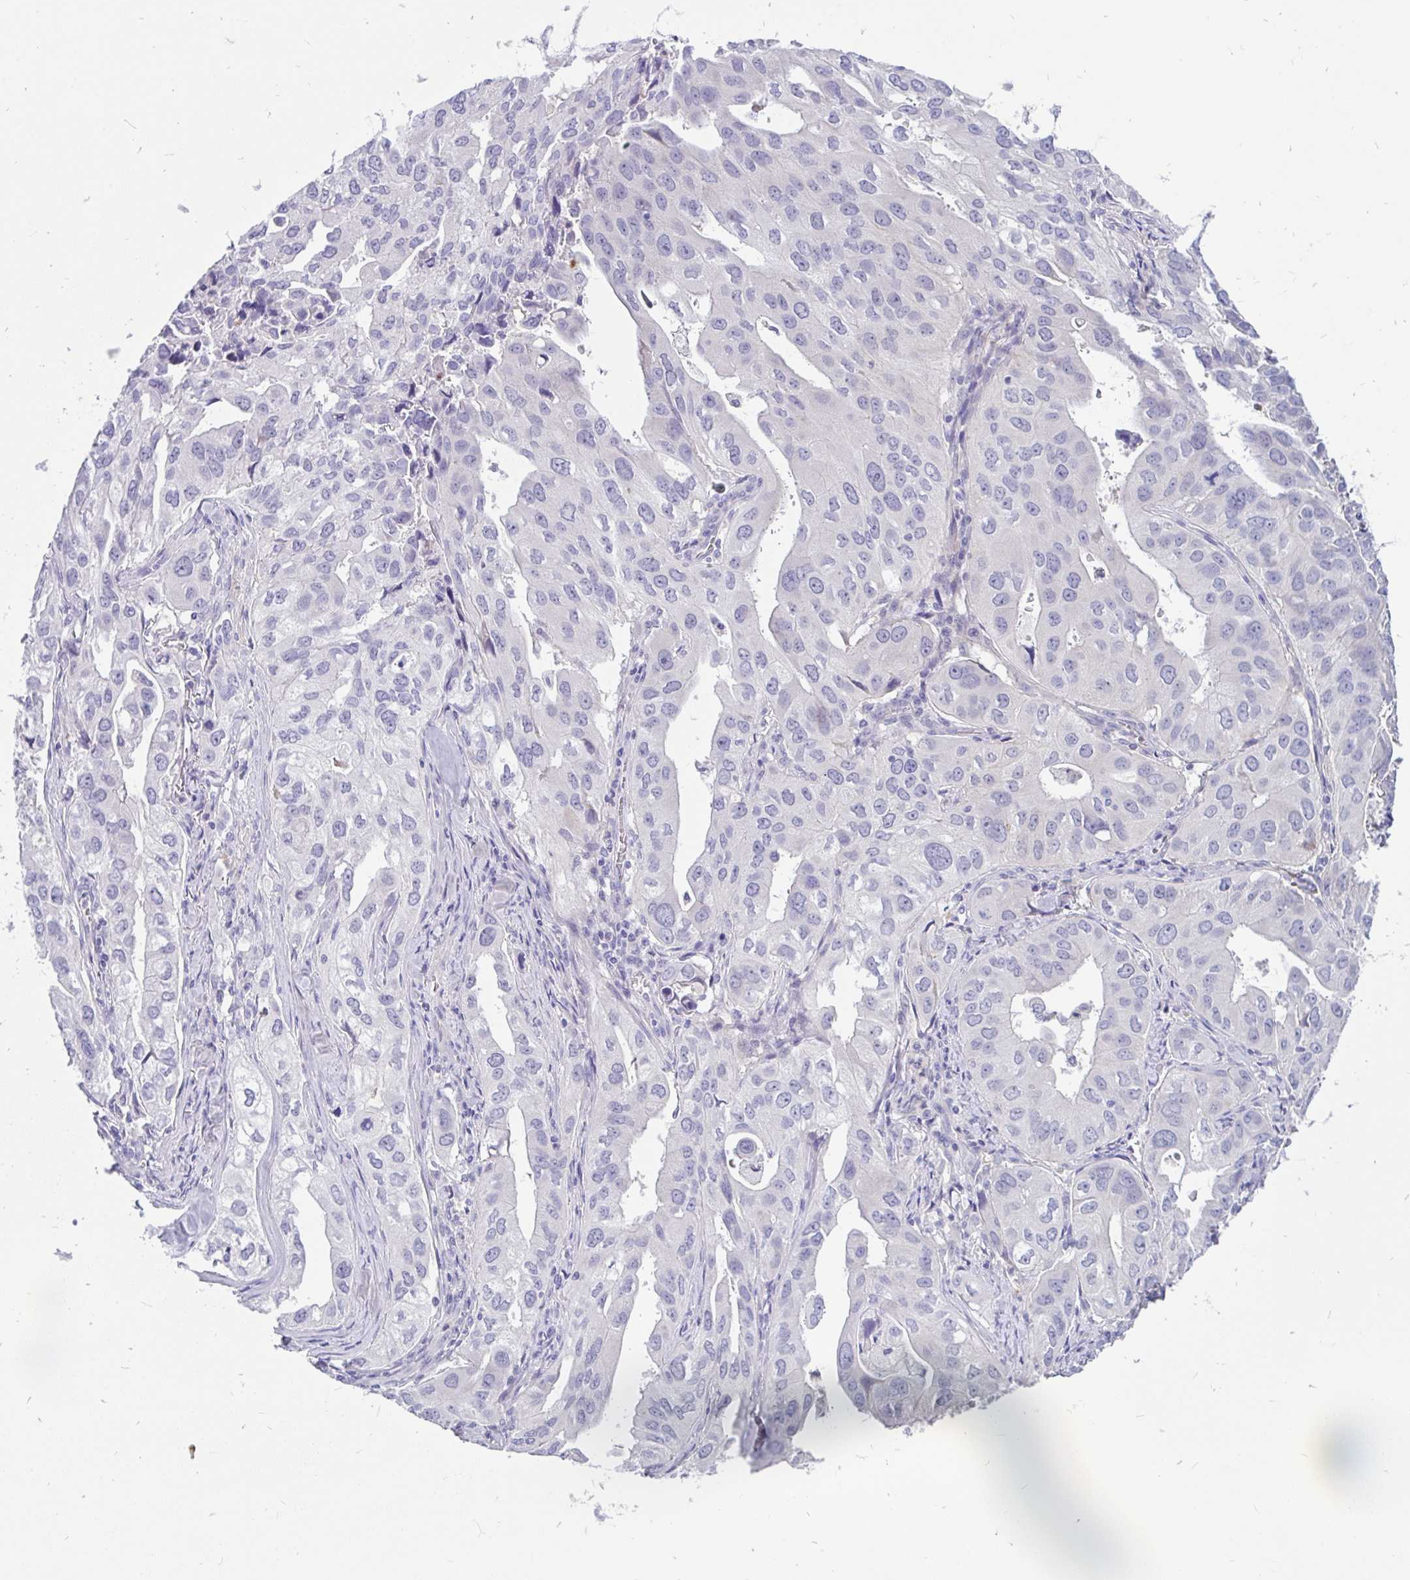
{"staining": {"intensity": "negative", "quantity": "none", "location": "none"}, "tissue": "lung cancer", "cell_type": "Tumor cells", "image_type": "cancer", "snomed": [{"axis": "morphology", "description": "Adenocarcinoma, NOS"}, {"axis": "topography", "description": "Lung"}], "caption": "High magnification brightfield microscopy of lung adenocarcinoma stained with DAB (brown) and counterstained with hematoxylin (blue): tumor cells show no significant staining. (Brightfield microscopy of DAB (3,3'-diaminobenzidine) immunohistochemistry at high magnification).", "gene": "KIAA2013", "patient": {"sex": "male", "age": 48}}